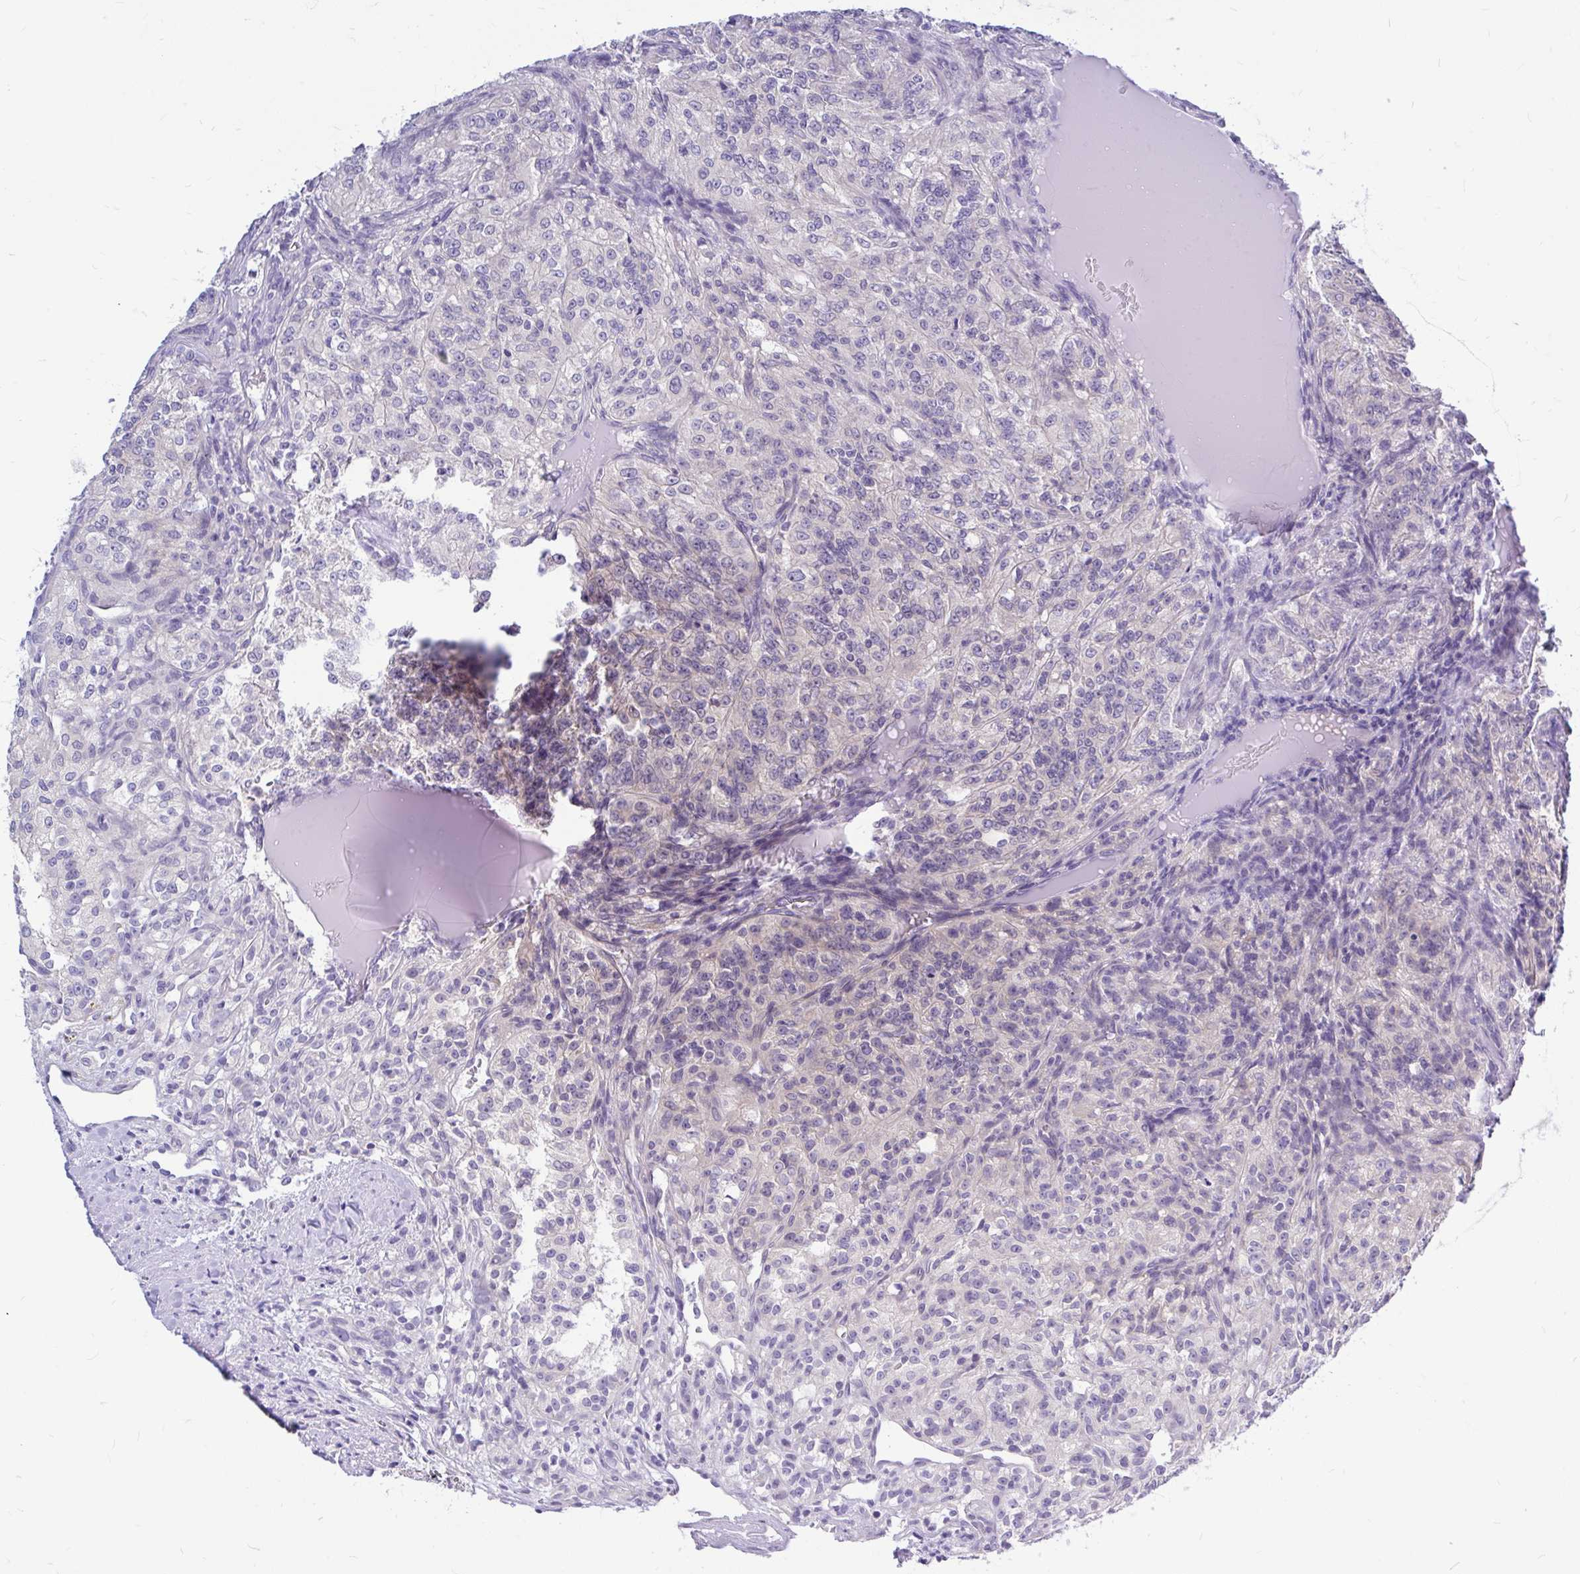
{"staining": {"intensity": "negative", "quantity": "none", "location": "none"}, "tissue": "renal cancer", "cell_type": "Tumor cells", "image_type": "cancer", "snomed": [{"axis": "morphology", "description": "Adenocarcinoma, NOS"}, {"axis": "topography", "description": "Kidney"}], "caption": "An image of human renal adenocarcinoma is negative for staining in tumor cells.", "gene": "MAP1LC3A", "patient": {"sex": "female", "age": 63}}